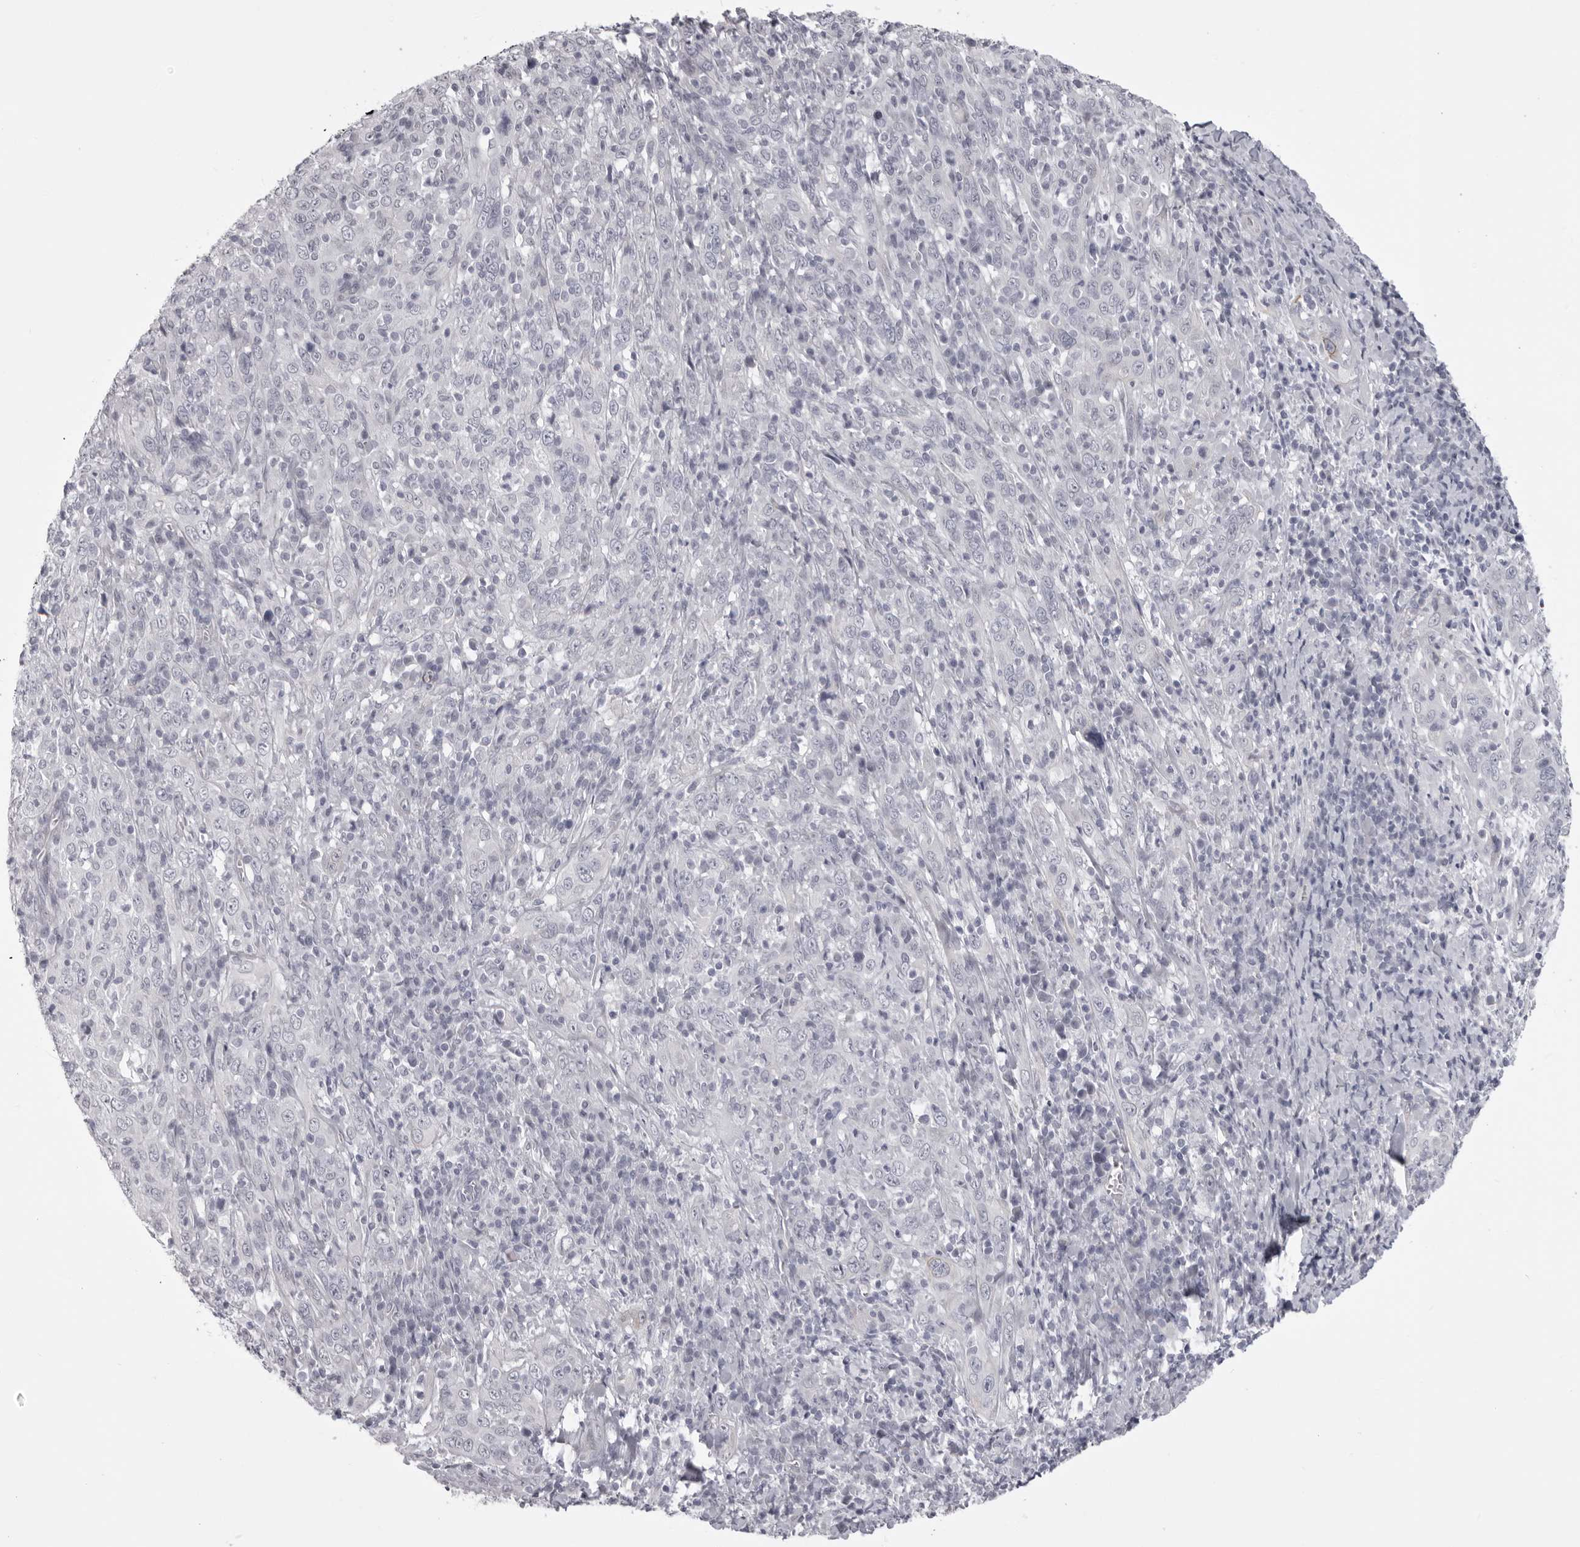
{"staining": {"intensity": "negative", "quantity": "none", "location": "none"}, "tissue": "cervical cancer", "cell_type": "Tumor cells", "image_type": "cancer", "snomed": [{"axis": "morphology", "description": "Squamous cell carcinoma, NOS"}, {"axis": "topography", "description": "Cervix"}], "caption": "Cervical squamous cell carcinoma was stained to show a protein in brown. There is no significant positivity in tumor cells.", "gene": "EPHA10", "patient": {"sex": "female", "age": 46}}